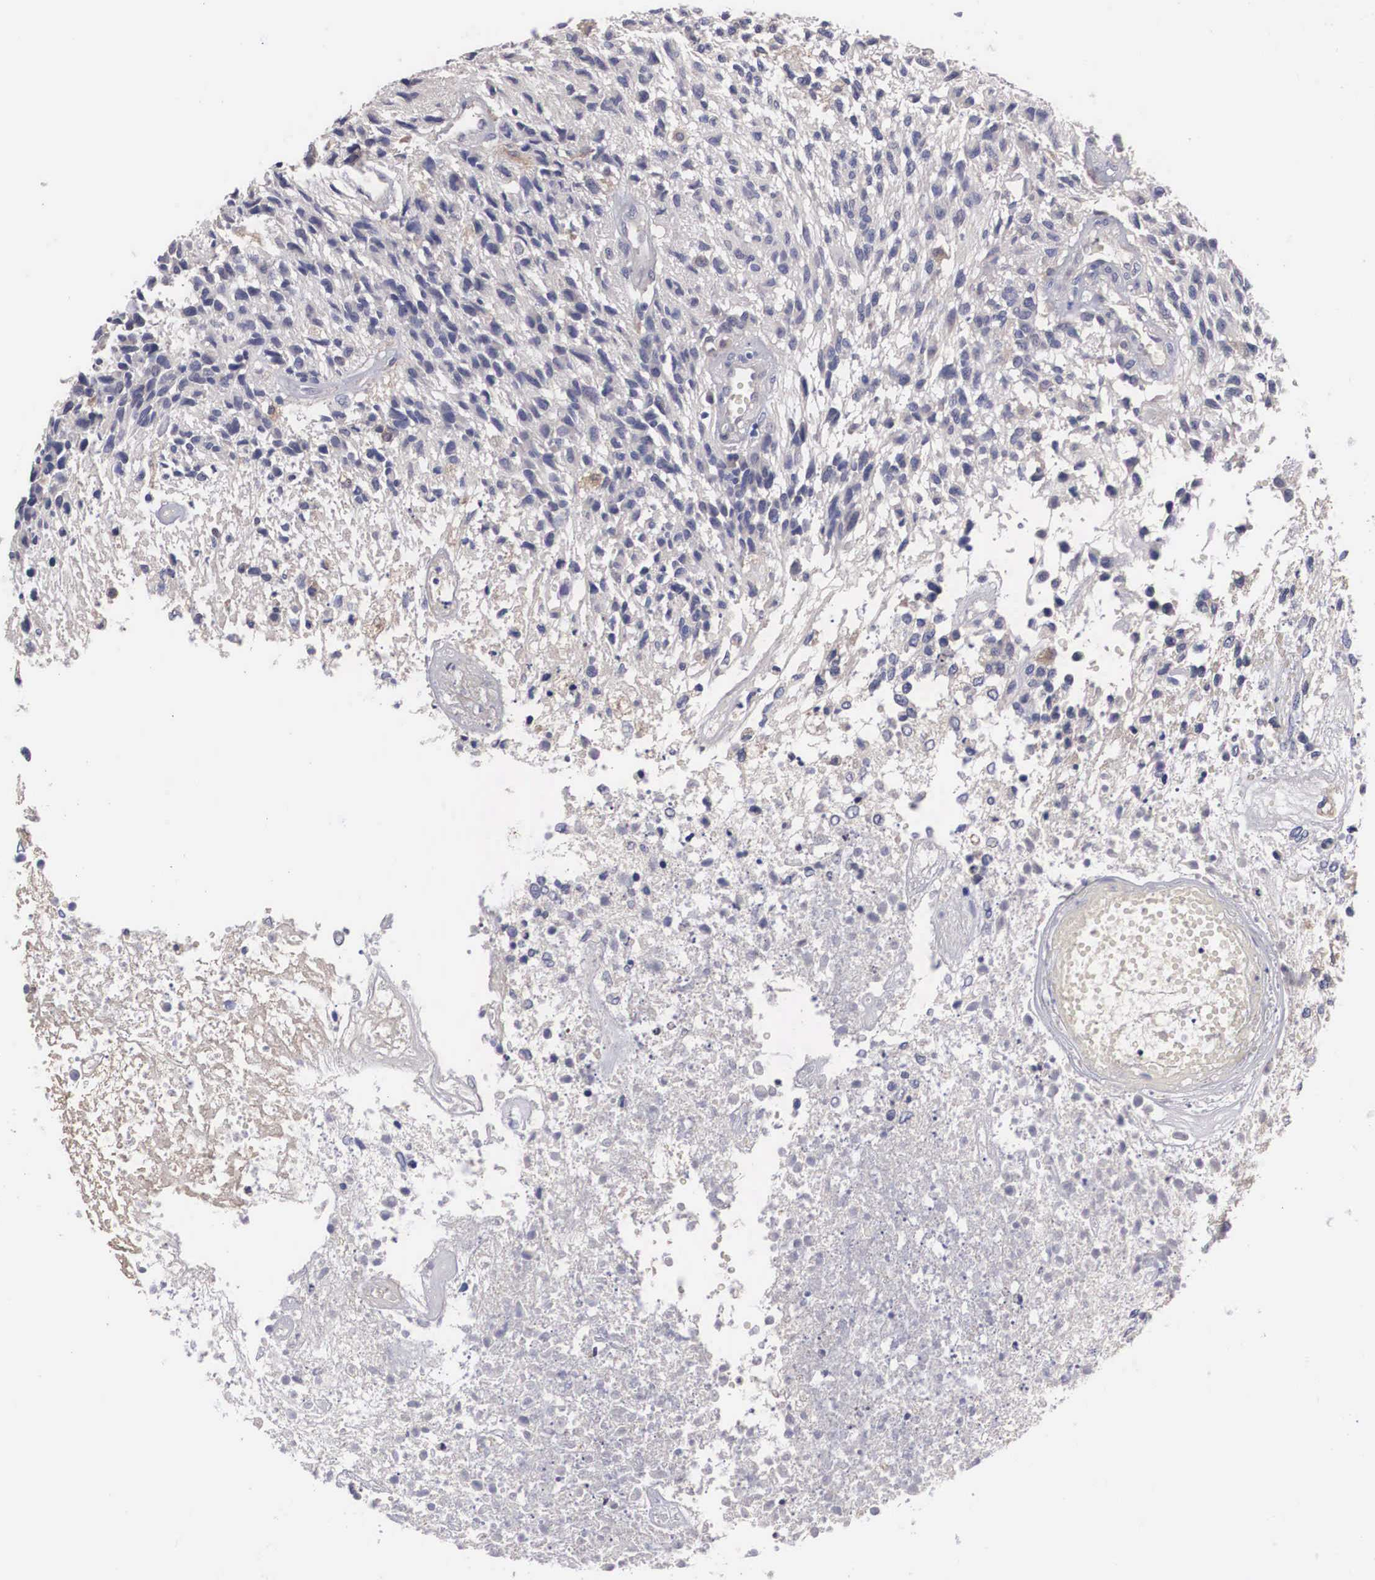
{"staining": {"intensity": "weak", "quantity": ">75%", "location": "cytoplasmic/membranous"}, "tissue": "glioma", "cell_type": "Tumor cells", "image_type": "cancer", "snomed": [{"axis": "morphology", "description": "Glioma, malignant, High grade"}, {"axis": "topography", "description": "Brain"}], "caption": "The micrograph reveals a brown stain indicating the presence of a protein in the cytoplasmic/membranous of tumor cells in malignant high-grade glioma. The staining is performed using DAB (3,3'-diaminobenzidine) brown chromogen to label protein expression. The nuclei are counter-stained blue using hematoxylin.", "gene": "ABHD4", "patient": {"sex": "male", "age": 77}}